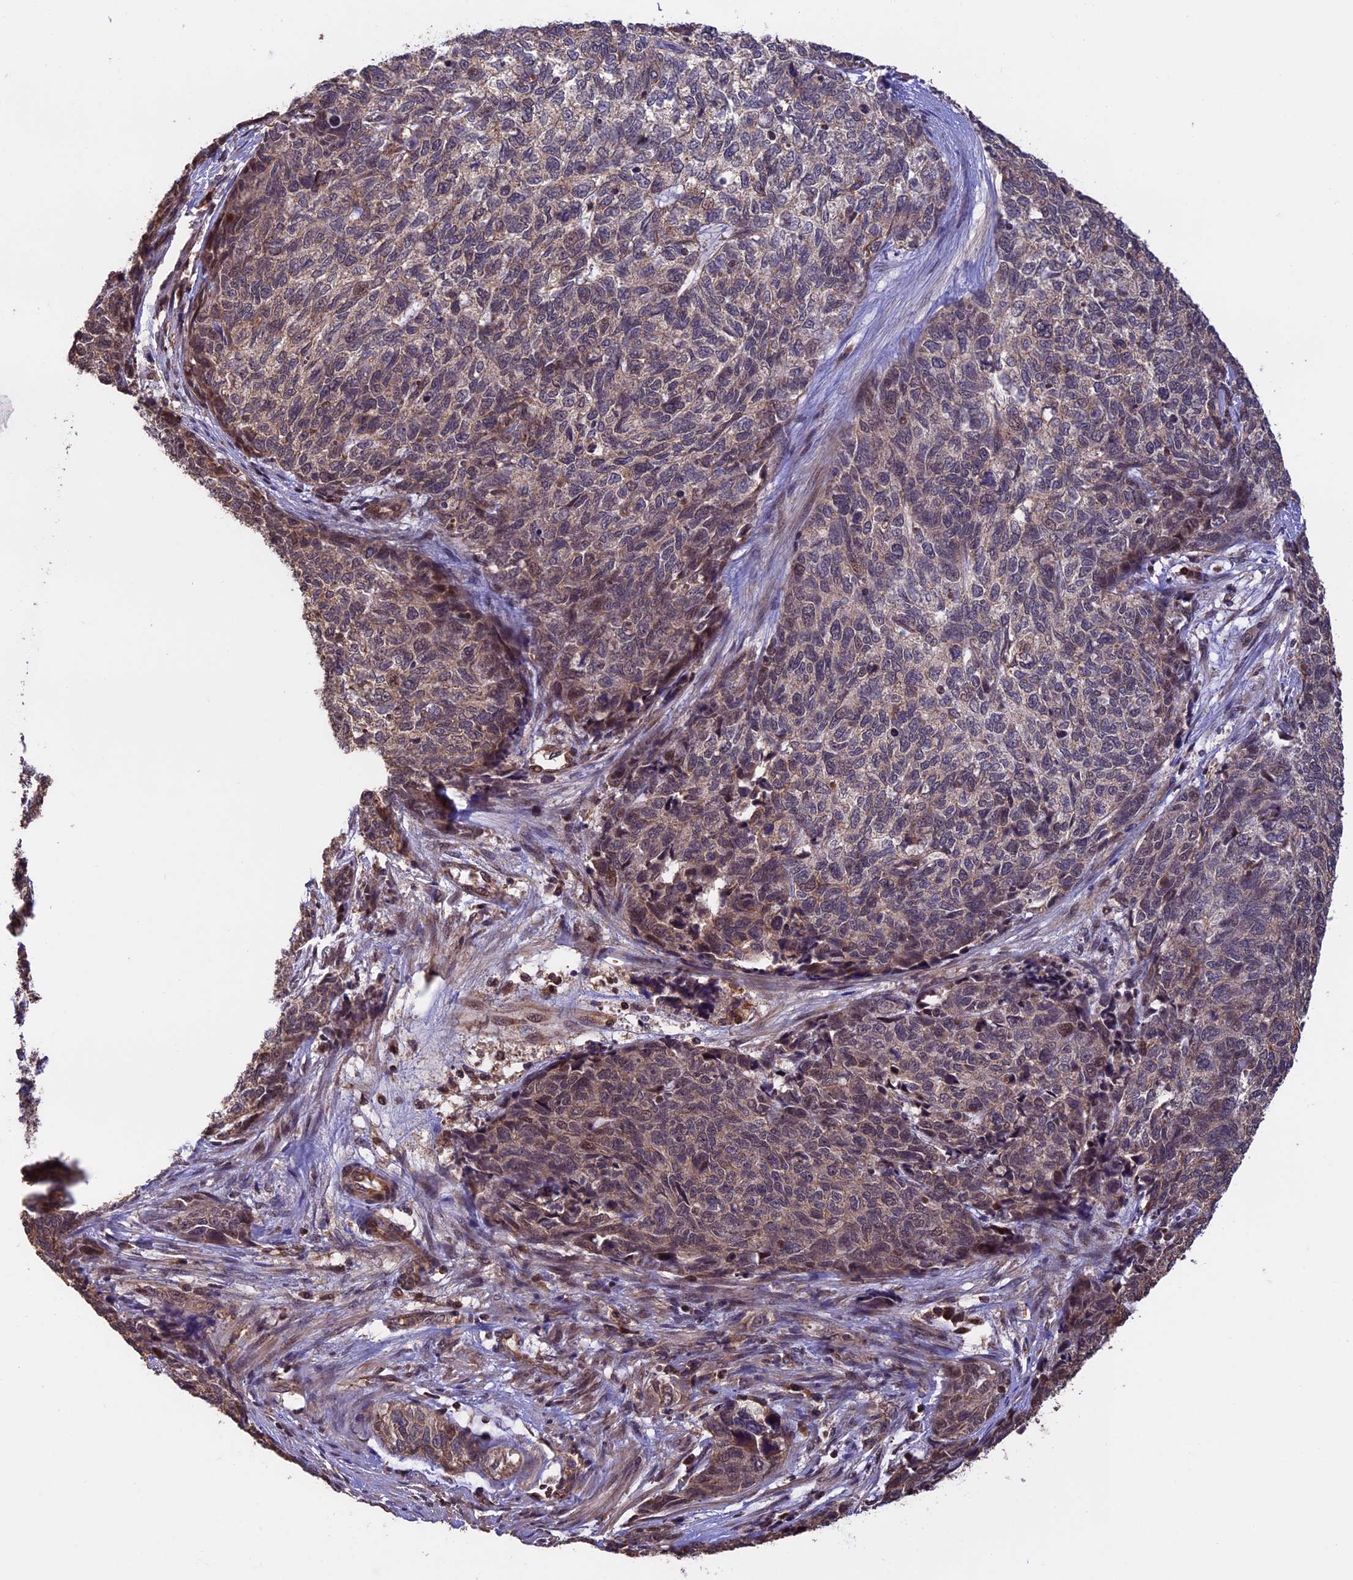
{"staining": {"intensity": "weak", "quantity": "25%-75%", "location": "cytoplasmic/membranous"}, "tissue": "cervical cancer", "cell_type": "Tumor cells", "image_type": "cancer", "snomed": [{"axis": "morphology", "description": "Squamous cell carcinoma, NOS"}, {"axis": "topography", "description": "Cervix"}], "caption": "There is low levels of weak cytoplasmic/membranous staining in tumor cells of squamous cell carcinoma (cervical), as demonstrated by immunohistochemical staining (brown color).", "gene": "PKD2L2", "patient": {"sex": "female", "age": 63}}